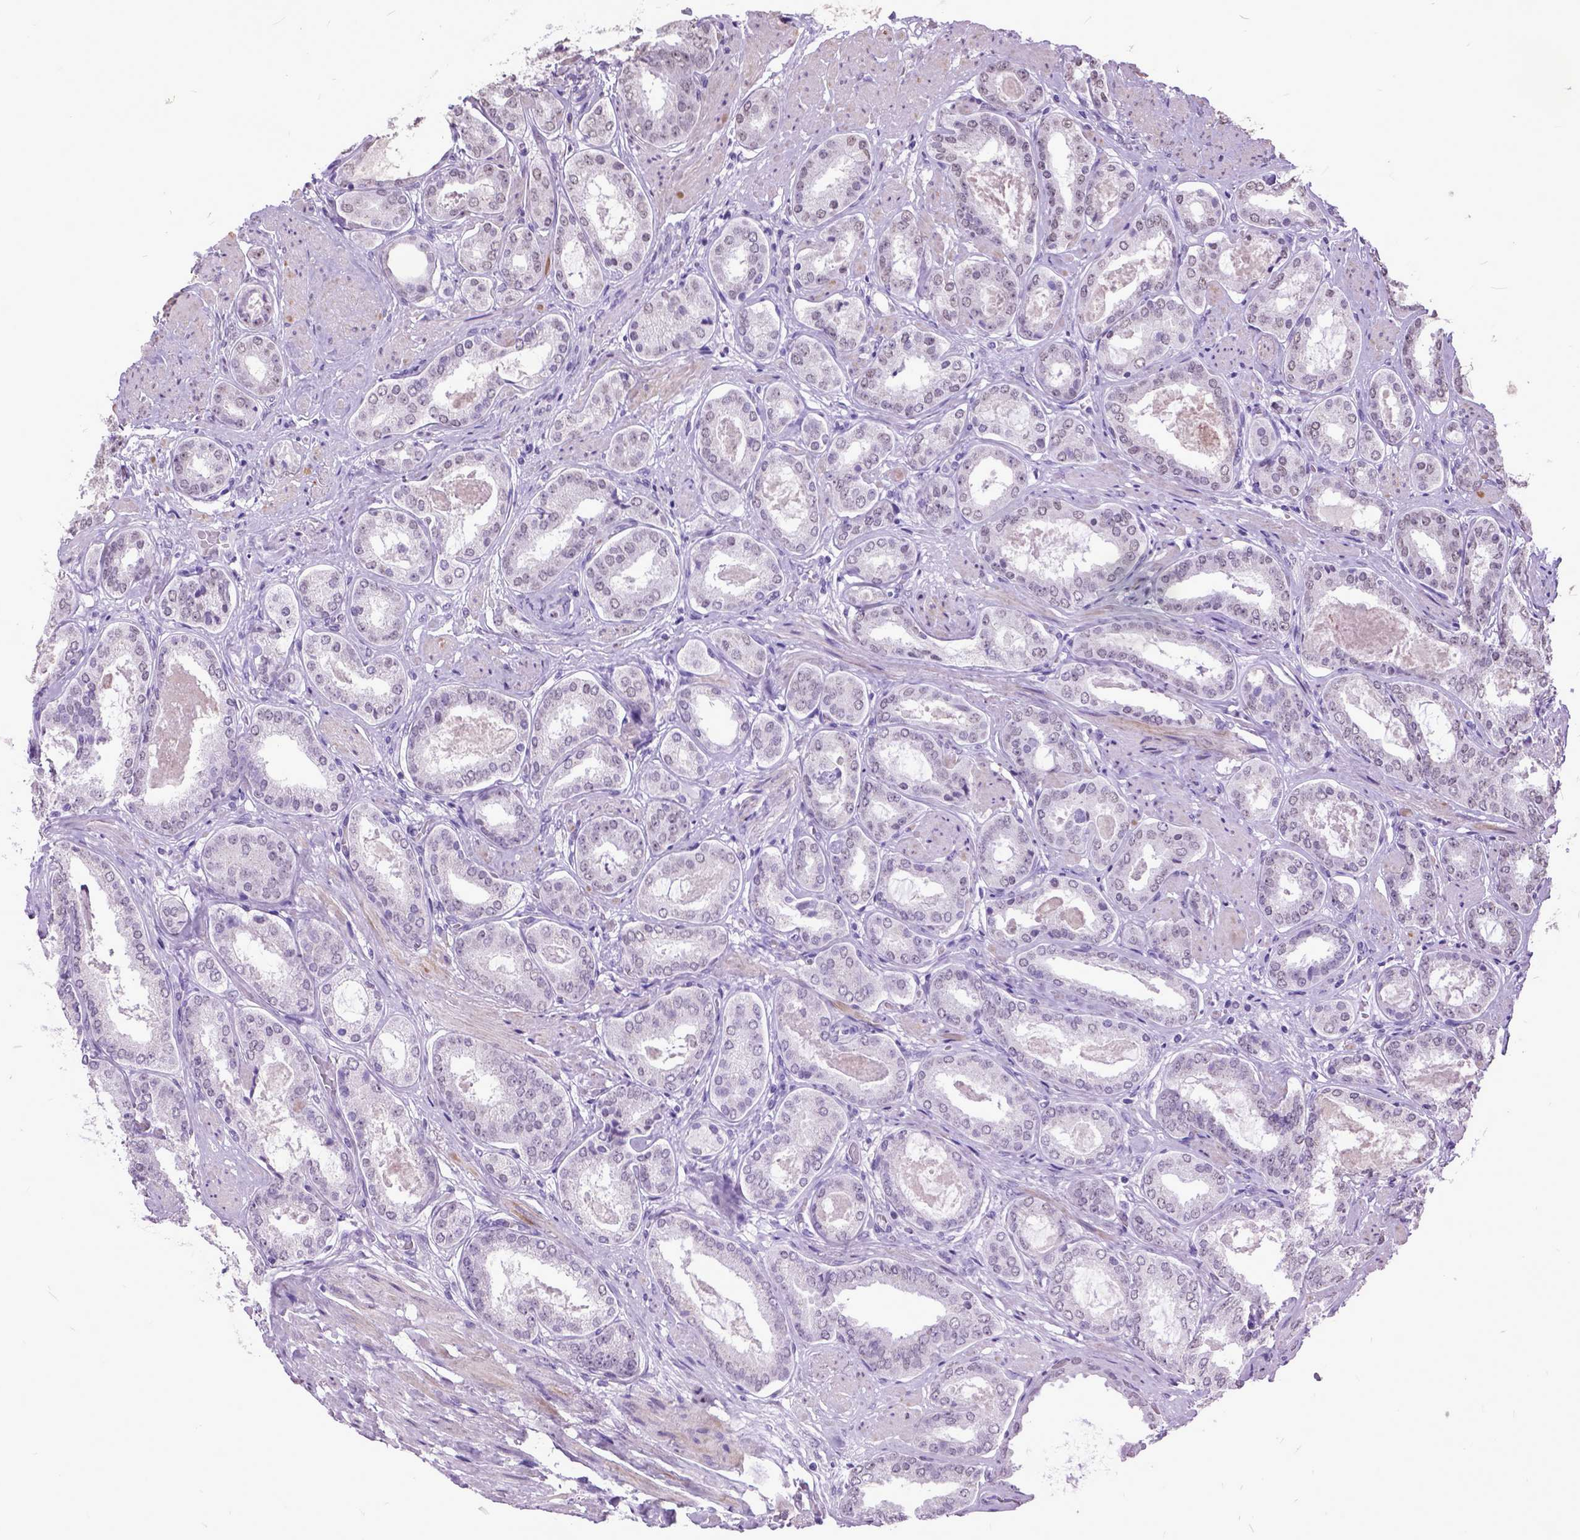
{"staining": {"intensity": "negative", "quantity": "none", "location": "none"}, "tissue": "prostate cancer", "cell_type": "Tumor cells", "image_type": "cancer", "snomed": [{"axis": "morphology", "description": "Adenocarcinoma, High grade"}, {"axis": "topography", "description": "Prostate"}], "caption": "Tumor cells show no significant expression in adenocarcinoma (high-grade) (prostate).", "gene": "MARCHF10", "patient": {"sex": "male", "age": 63}}